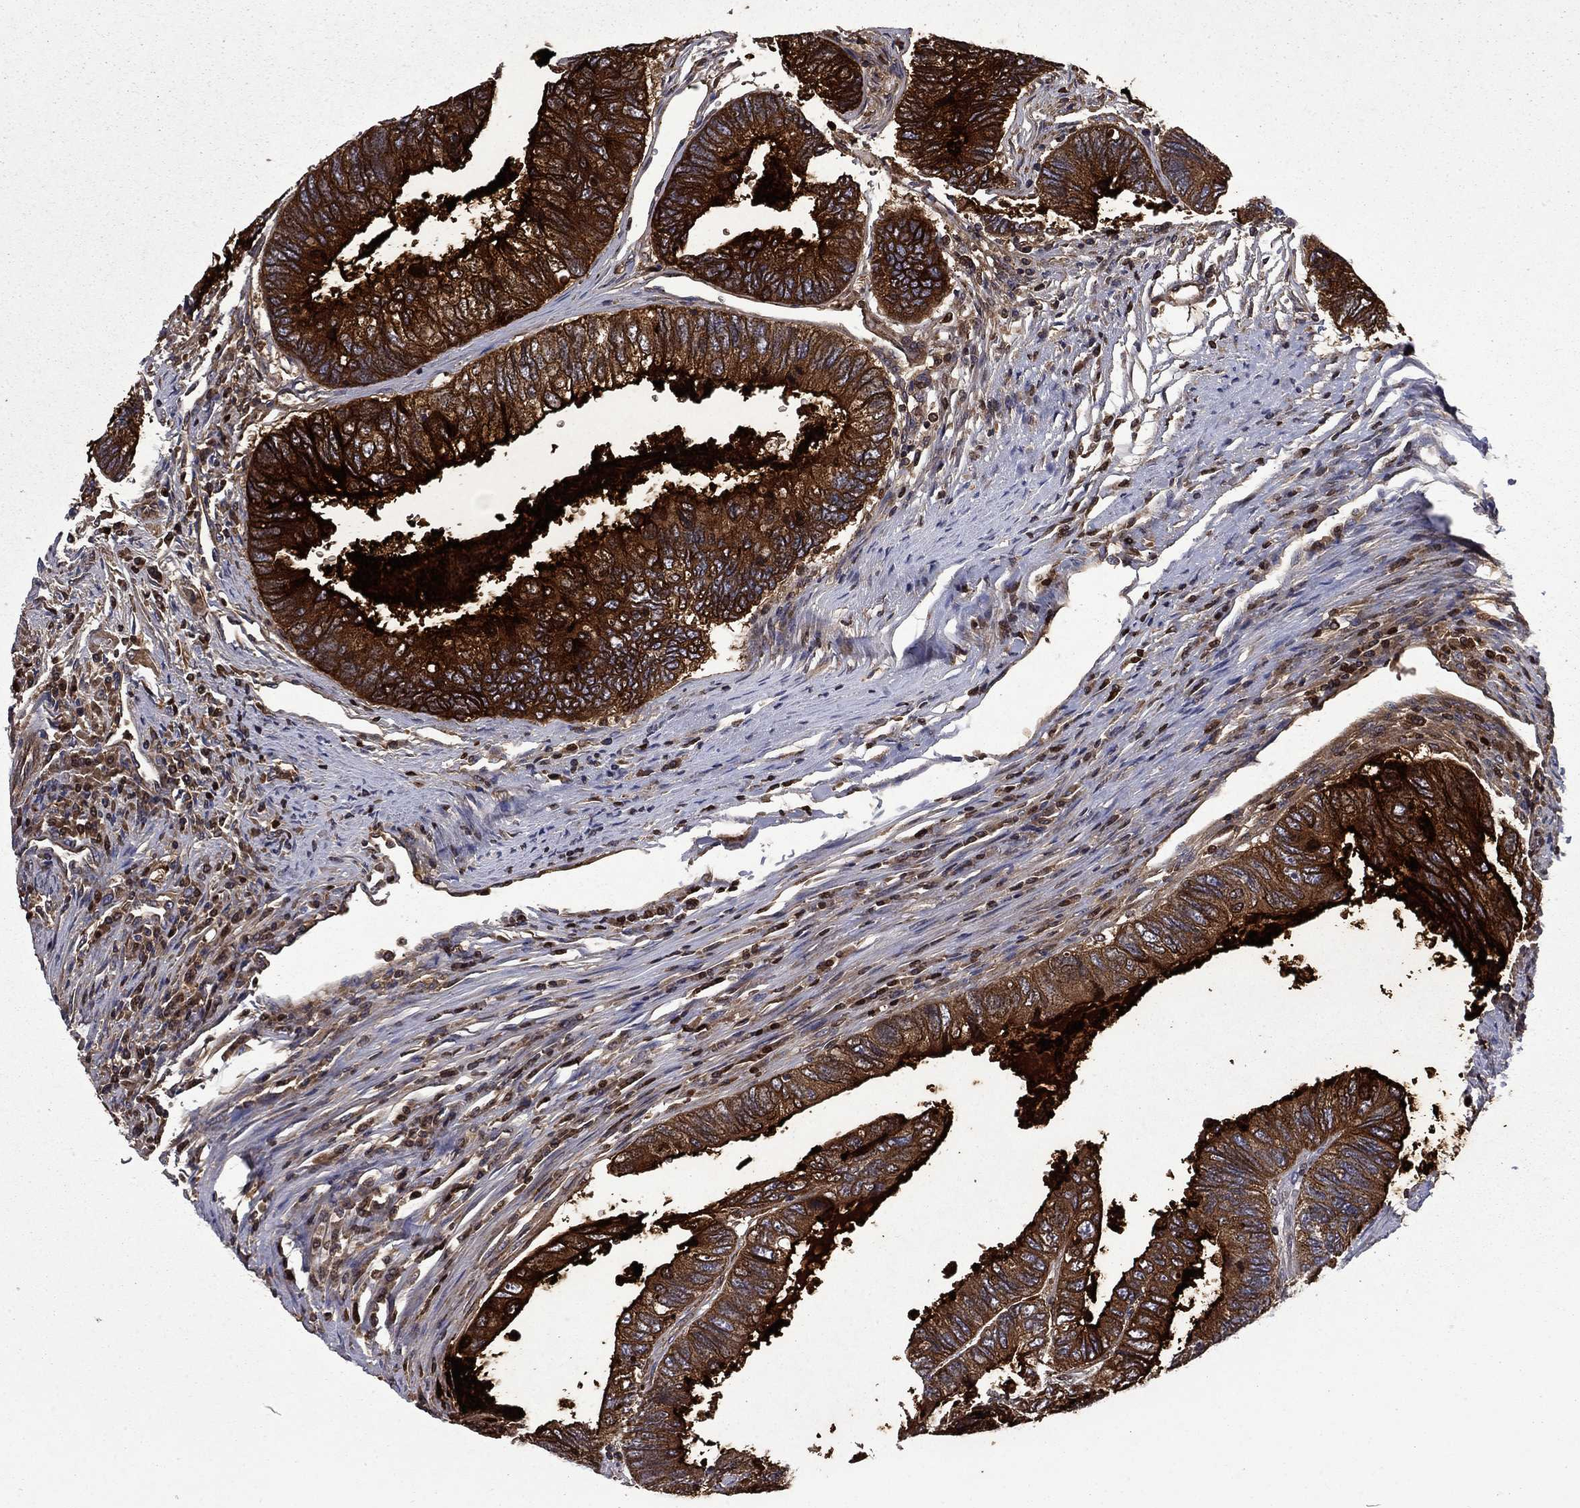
{"staining": {"intensity": "strong", "quantity": ">75%", "location": "cytoplasmic/membranous"}, "tissue": "colorectal cancer", "cell_type": "Tumor cells", "image_type": "cancer", "snomed": [{"axis": "morphology", "description": "Adenocarcinoma, NOS"}, {"axis": "topography", "description": "Colon"}], "caption": "Strong cytoplasmic/membranous positivity is present in approximately >75% of tumor cells in colorectal adenocarcinoma.", "gene": "CEACAM7", "patient": {"sex": "female", "age": 67}}